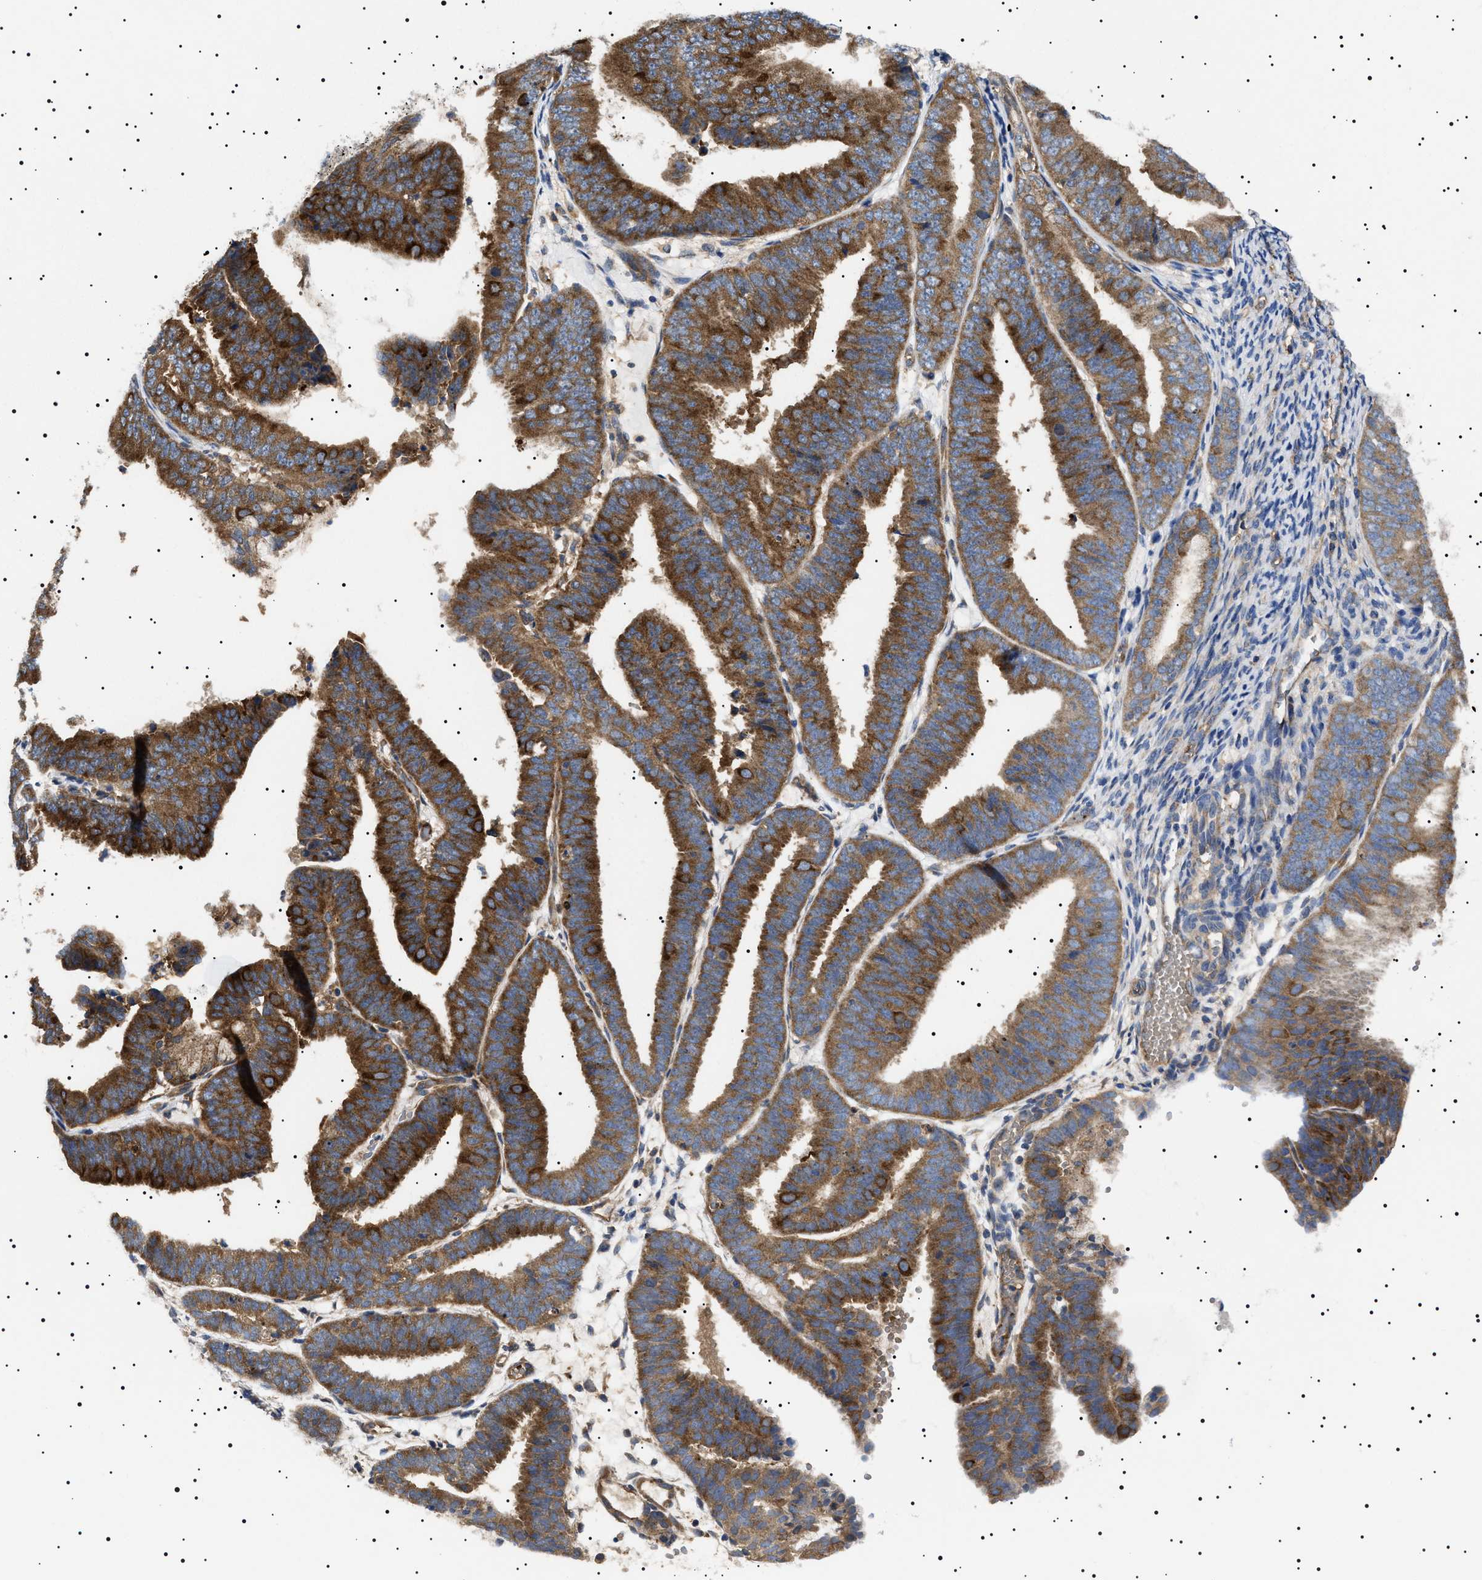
{"staining": {"intensity": "strong", "quantity": ">75%", "location": "cytoplasmic/membranous"}, "tissue": "endometrial cancer", "cell_type": "Tumor cells", "image_type": "cancer", "snomed": [{"axis": "morphology", "description": "Adenocarcinoma, NOS"}, {"axis": "topography", "description": "Endometrium"}], "caption": "Protein expression analysis of human adenocarcinoma (endometrial) reveals strong cytoplasmic/membranous staining in approximately >75% of tumor cells.", "gene": "TPP2", "patient": {"sex": "female", "age": 63}}